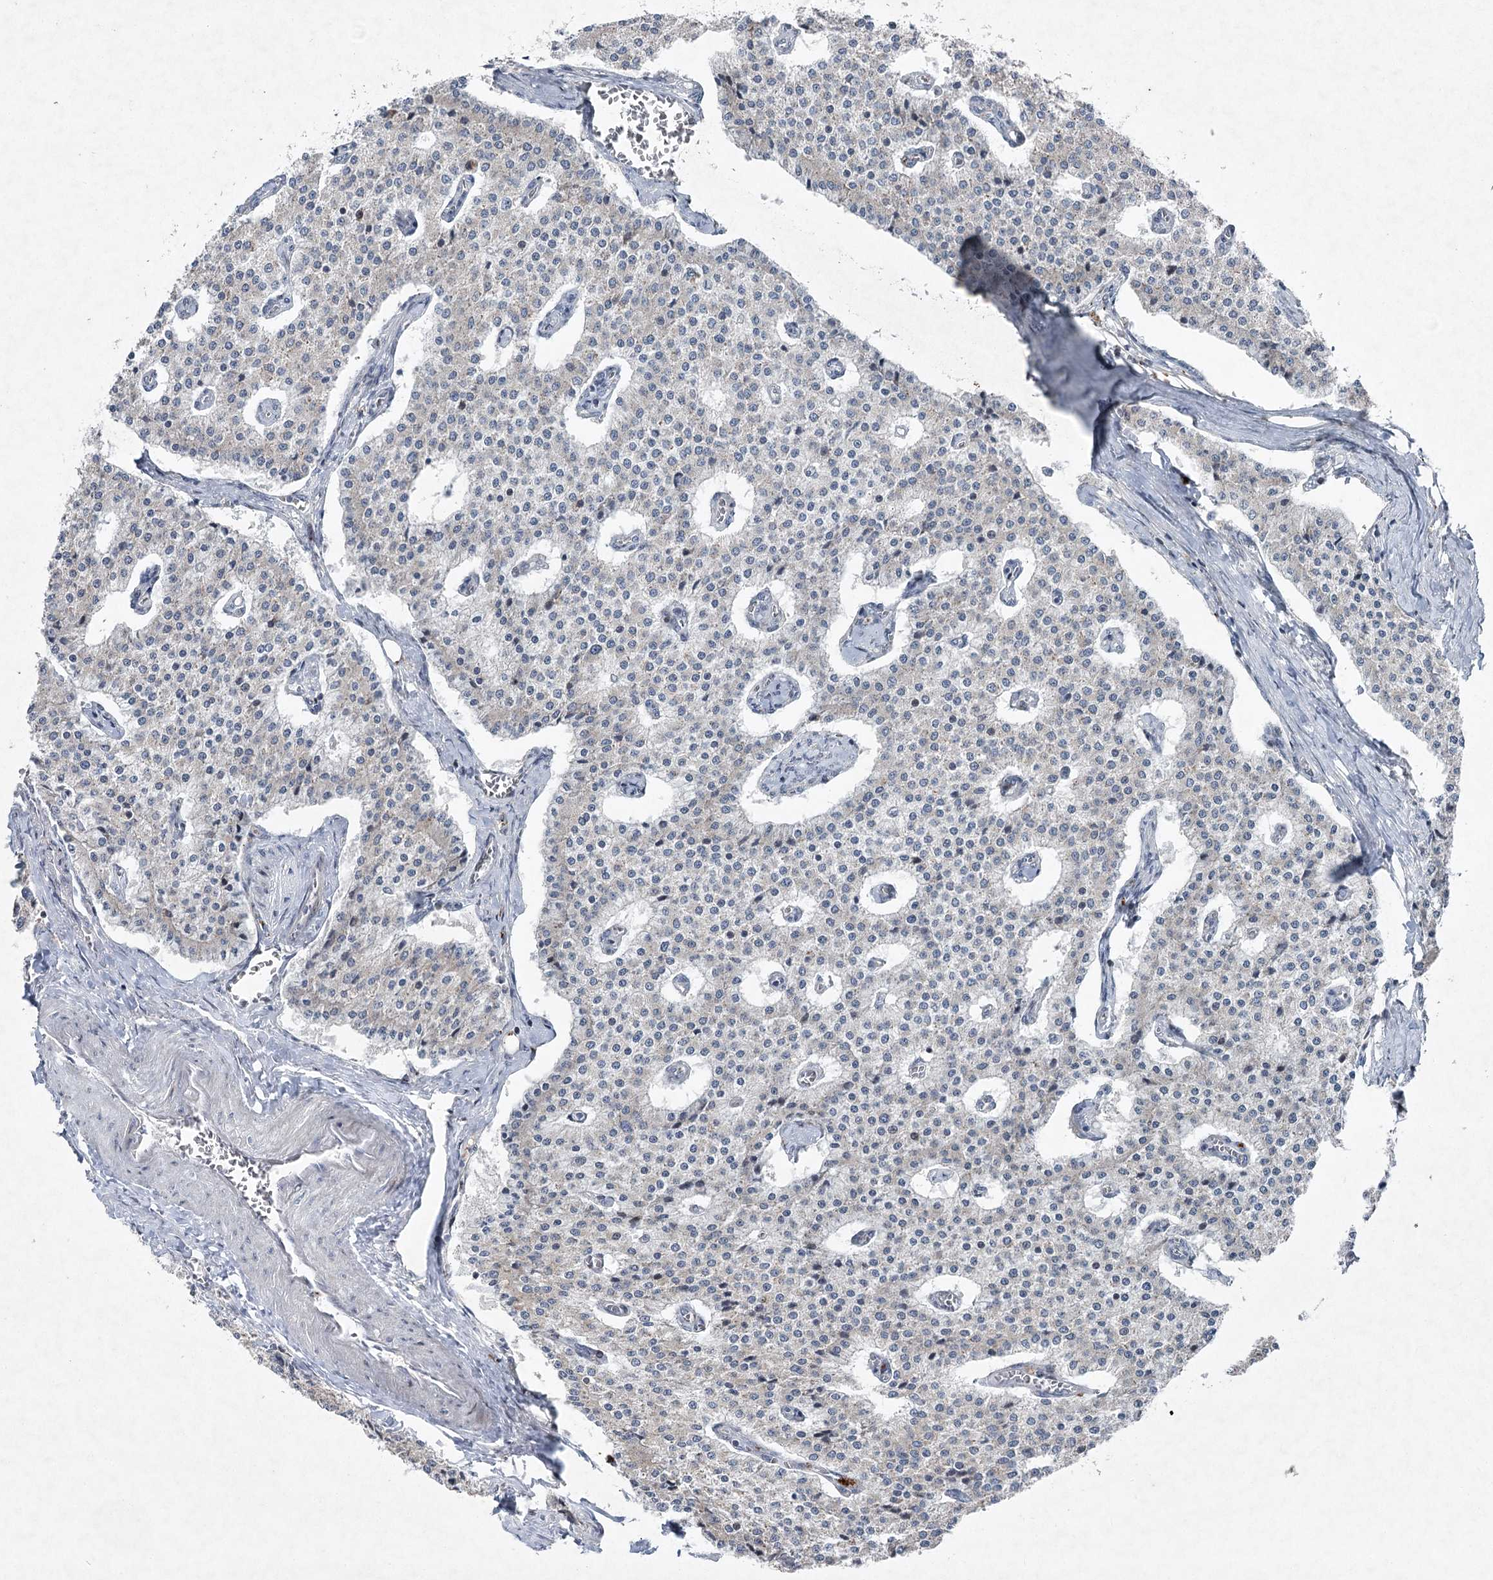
{"staining": {"intensity": "negative", "quantity": "none", "location": "none"}, "tissue": "carcinoid", "cell_type": "Tumor cells", "image_type": "cancer", "snomed": [{"axis": "morphology", "description": "Carcinoid, malignant, NOS"}, {"axis": "topography", "description": "Colon"}], "caption": "Tumor cells show no significant positivity in carcinoid.", "gene": "PLA2G12A", "patient": {"sex": "female", "age": 52}}